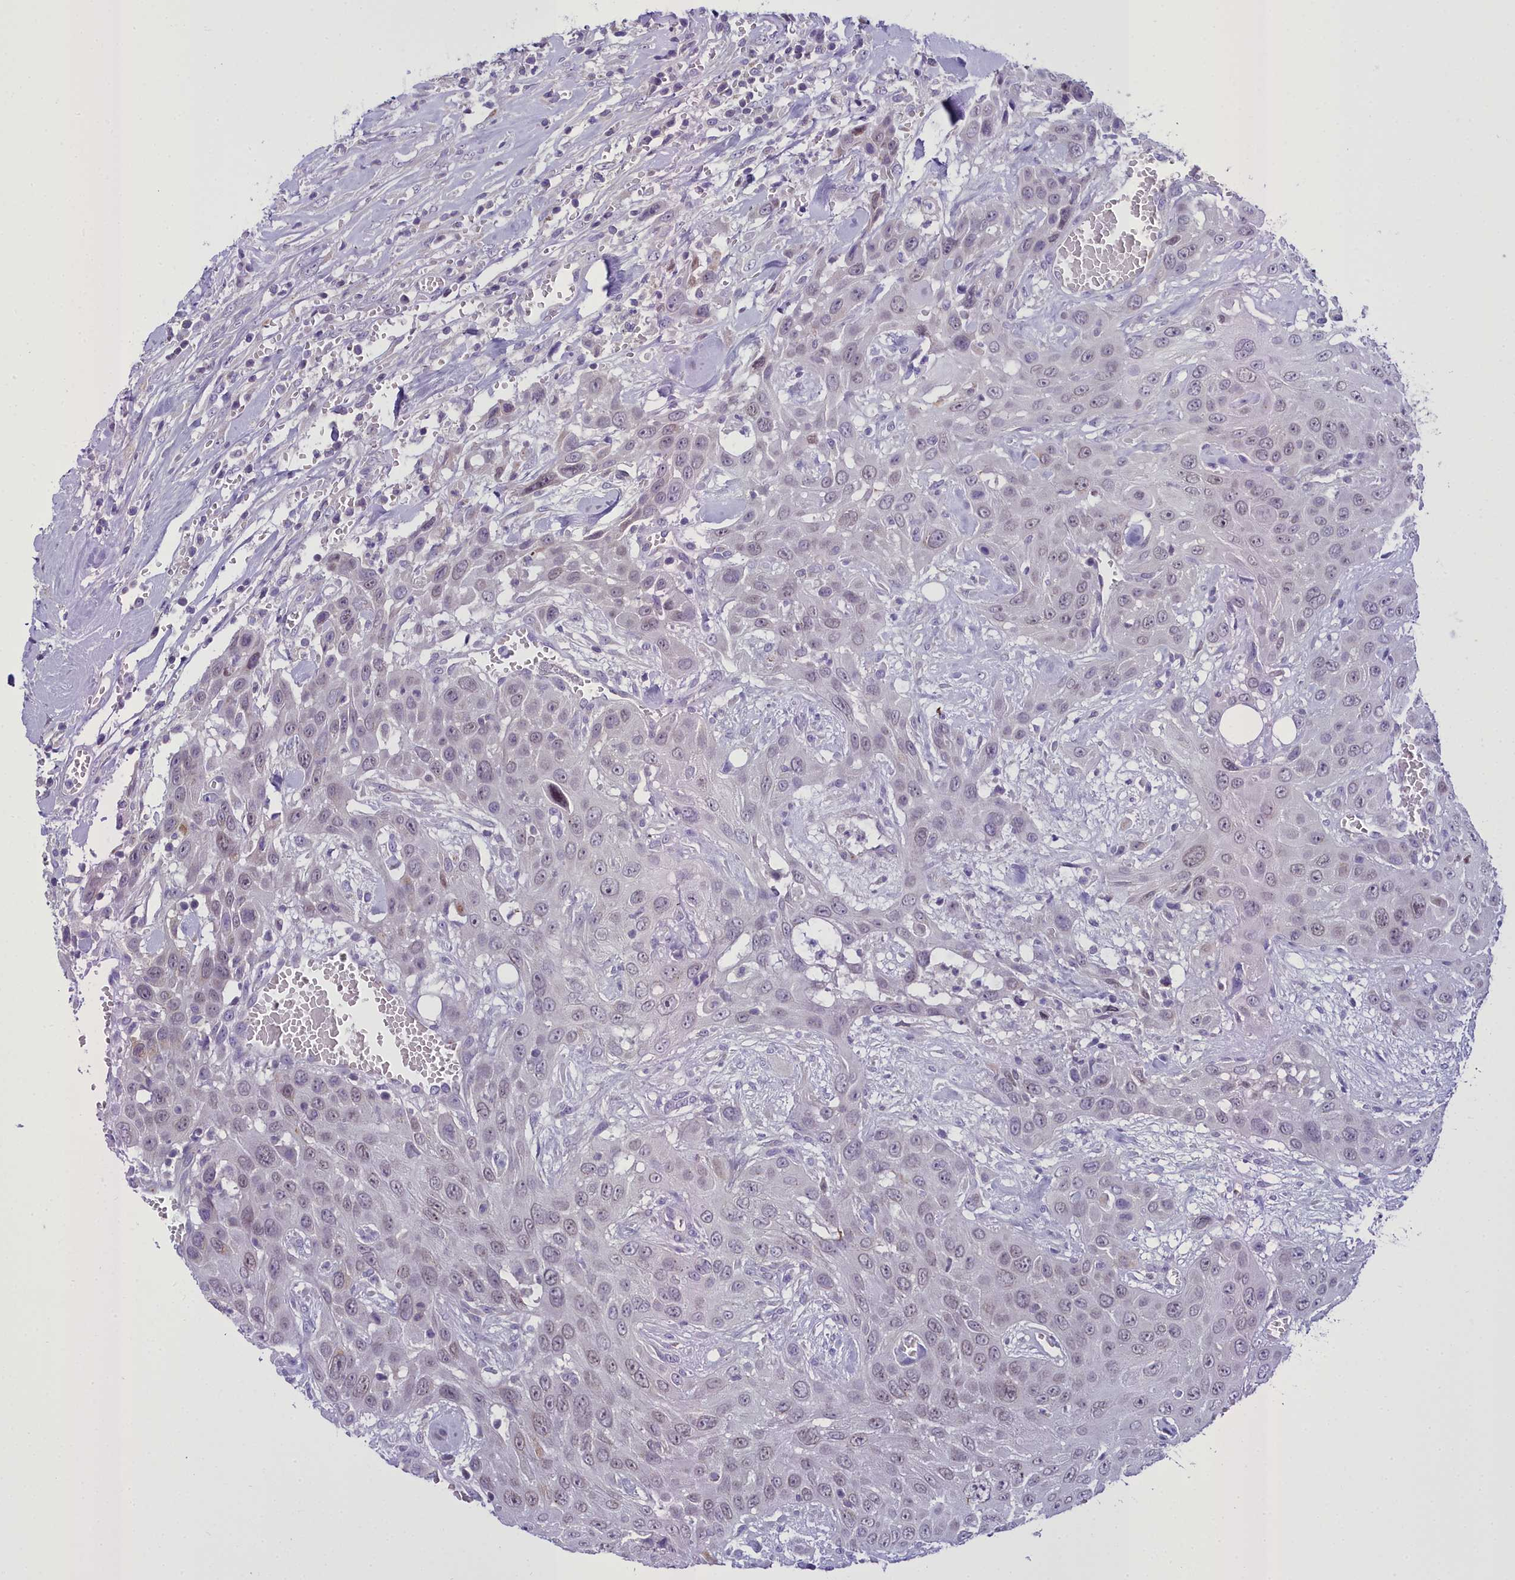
{"staining": {"intensity": "weak", "quantity": "<25%", "location": "nuclear"}, "tissue": "head and neck cancer", "cell_type": "Tumor cells", "image_type": "cancer", "snomed": [{"axis": "morphology", "description": "Squamous cell carcinoma, NOS"}, {"axis": "topography", "description": "Head-Neck"}], "caption": "Immunohistochemistry of head and neck cancer (squamous cell carcinoma) reveals no positivity in tumor cells. (Immunohistochemistry (ihc), brightfield microscopy, high magnification).", "gene": "B9D2", "patient": {"sex": "male", "age": 81}}